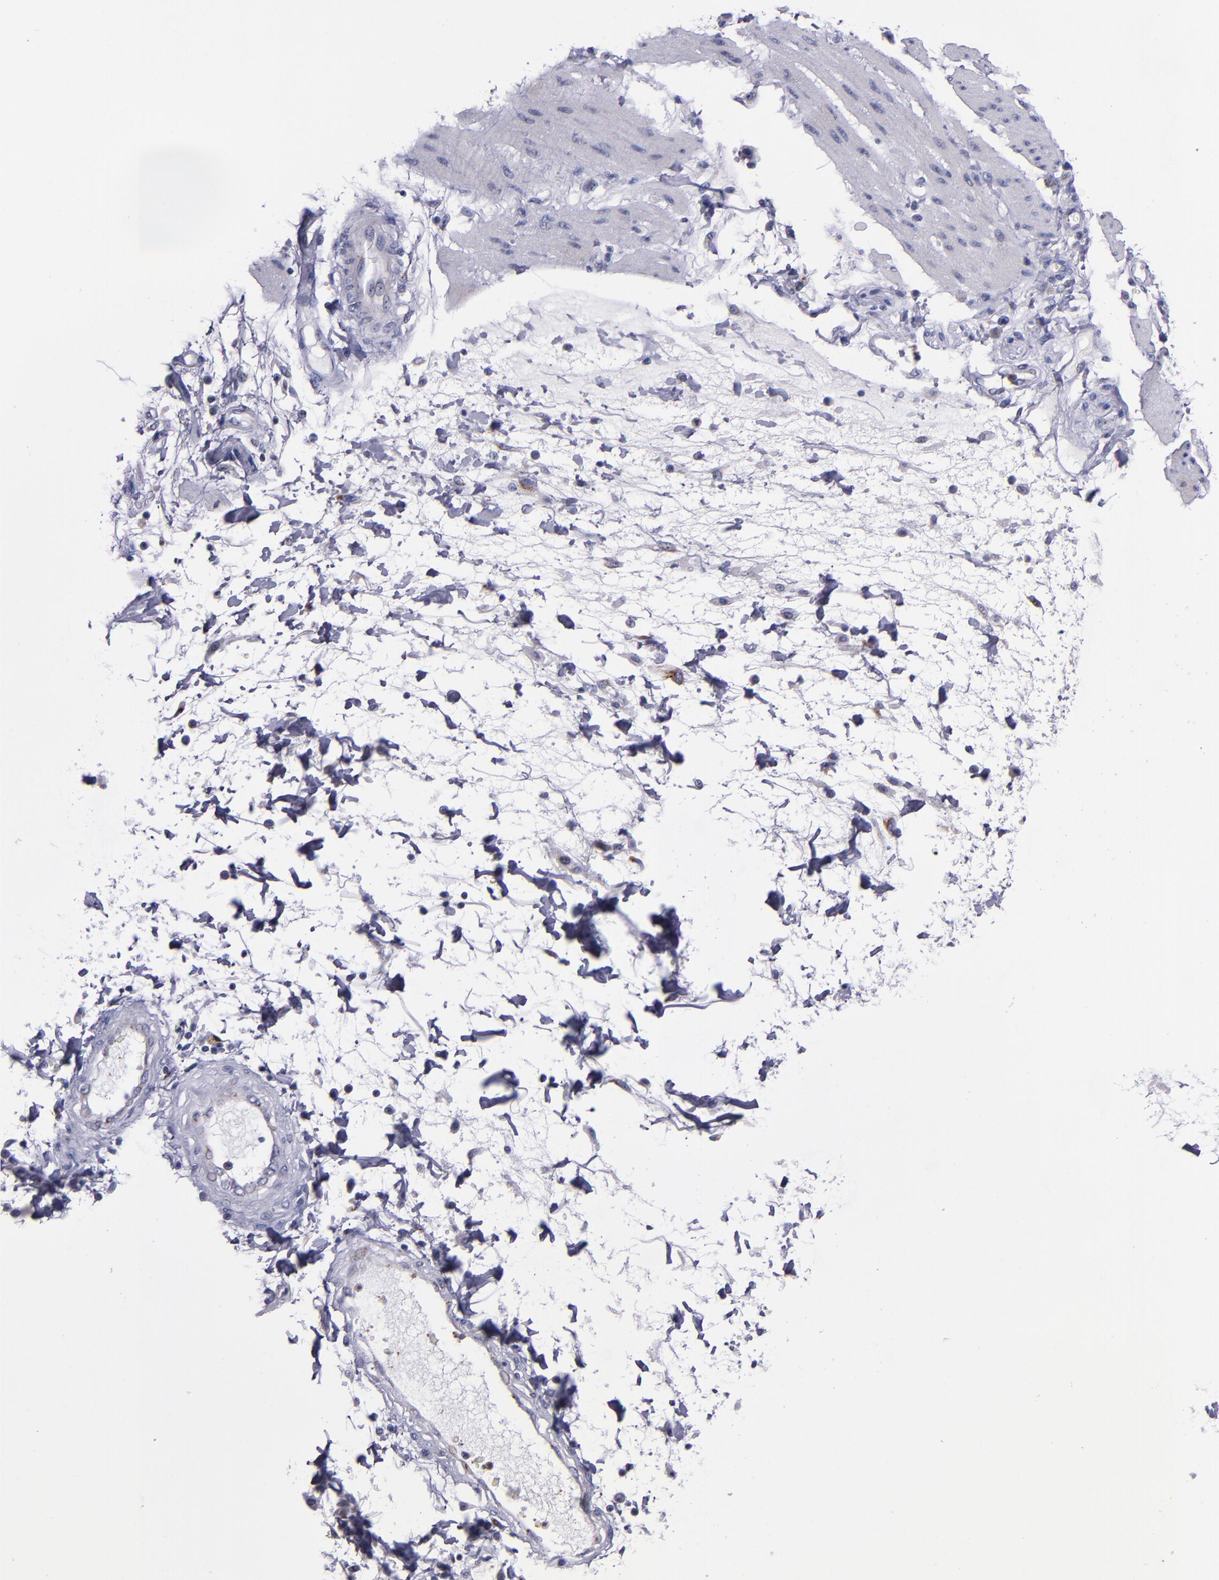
{"staining": {"intensity": "moderate", "quantity": "<25%", "location": "cytoplasmic/membranous"}, "tissue": "stomach cancer", "cell_type": "Tumor cells", "image_type": "cancer", "snomed": [{"axis": "morphology", "description": "Adenocarcinoma, NOS"}, {"axis": "topography", "description": "Pancreas"}, {"axis": "topography", "description": "Stomach, upper"}], "caption": "Stomach cancer stained with immunohistochemistry exhibits moderate cytoplasmic/membranous expression in about <25% of tumor cells.", "gene": "RAB41", "patient": {"sex": "male", "age": 77}}